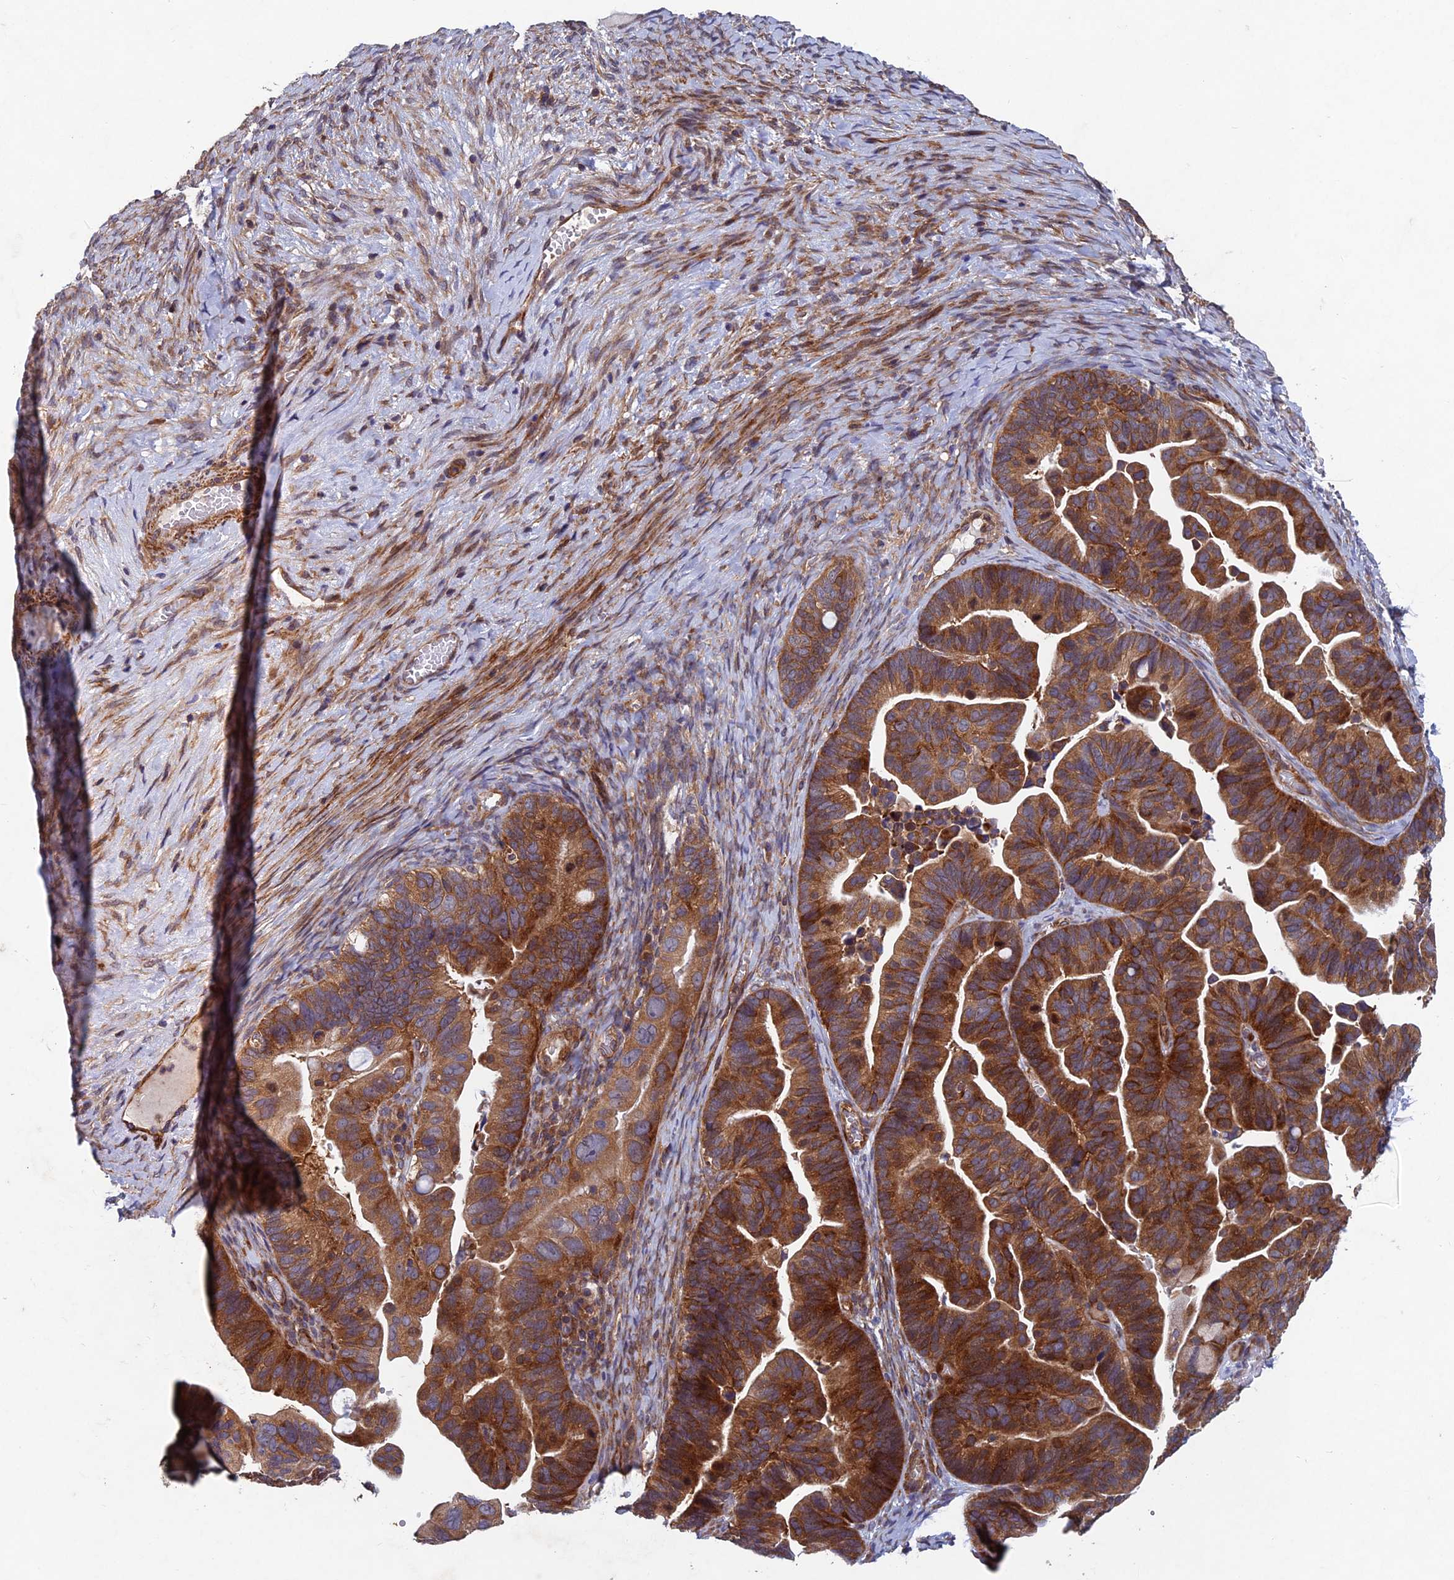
{"staining": {"intensity": "moderate", "quantity": ">75%", "location": "cytoplasmic/membranous"}, "tissue": "ovarian cancer", "cell_type": "Tumor cells", "image_type": "cancer", "snomed": [{"axis": "morphology", "description": "Cystadenocarcinoma, serous, NOS"}, {"axis": "topography", "description": "Ovary"}], "caption": "This is a photomicrograph of IHC staining of serous cystadenocarcinoma (ovarian), which shows moderate expression in the cytoplasmic/membranous of tumor cells.", "gene": "NCAPG", "patient": {"sex": "female", "age": 56}}